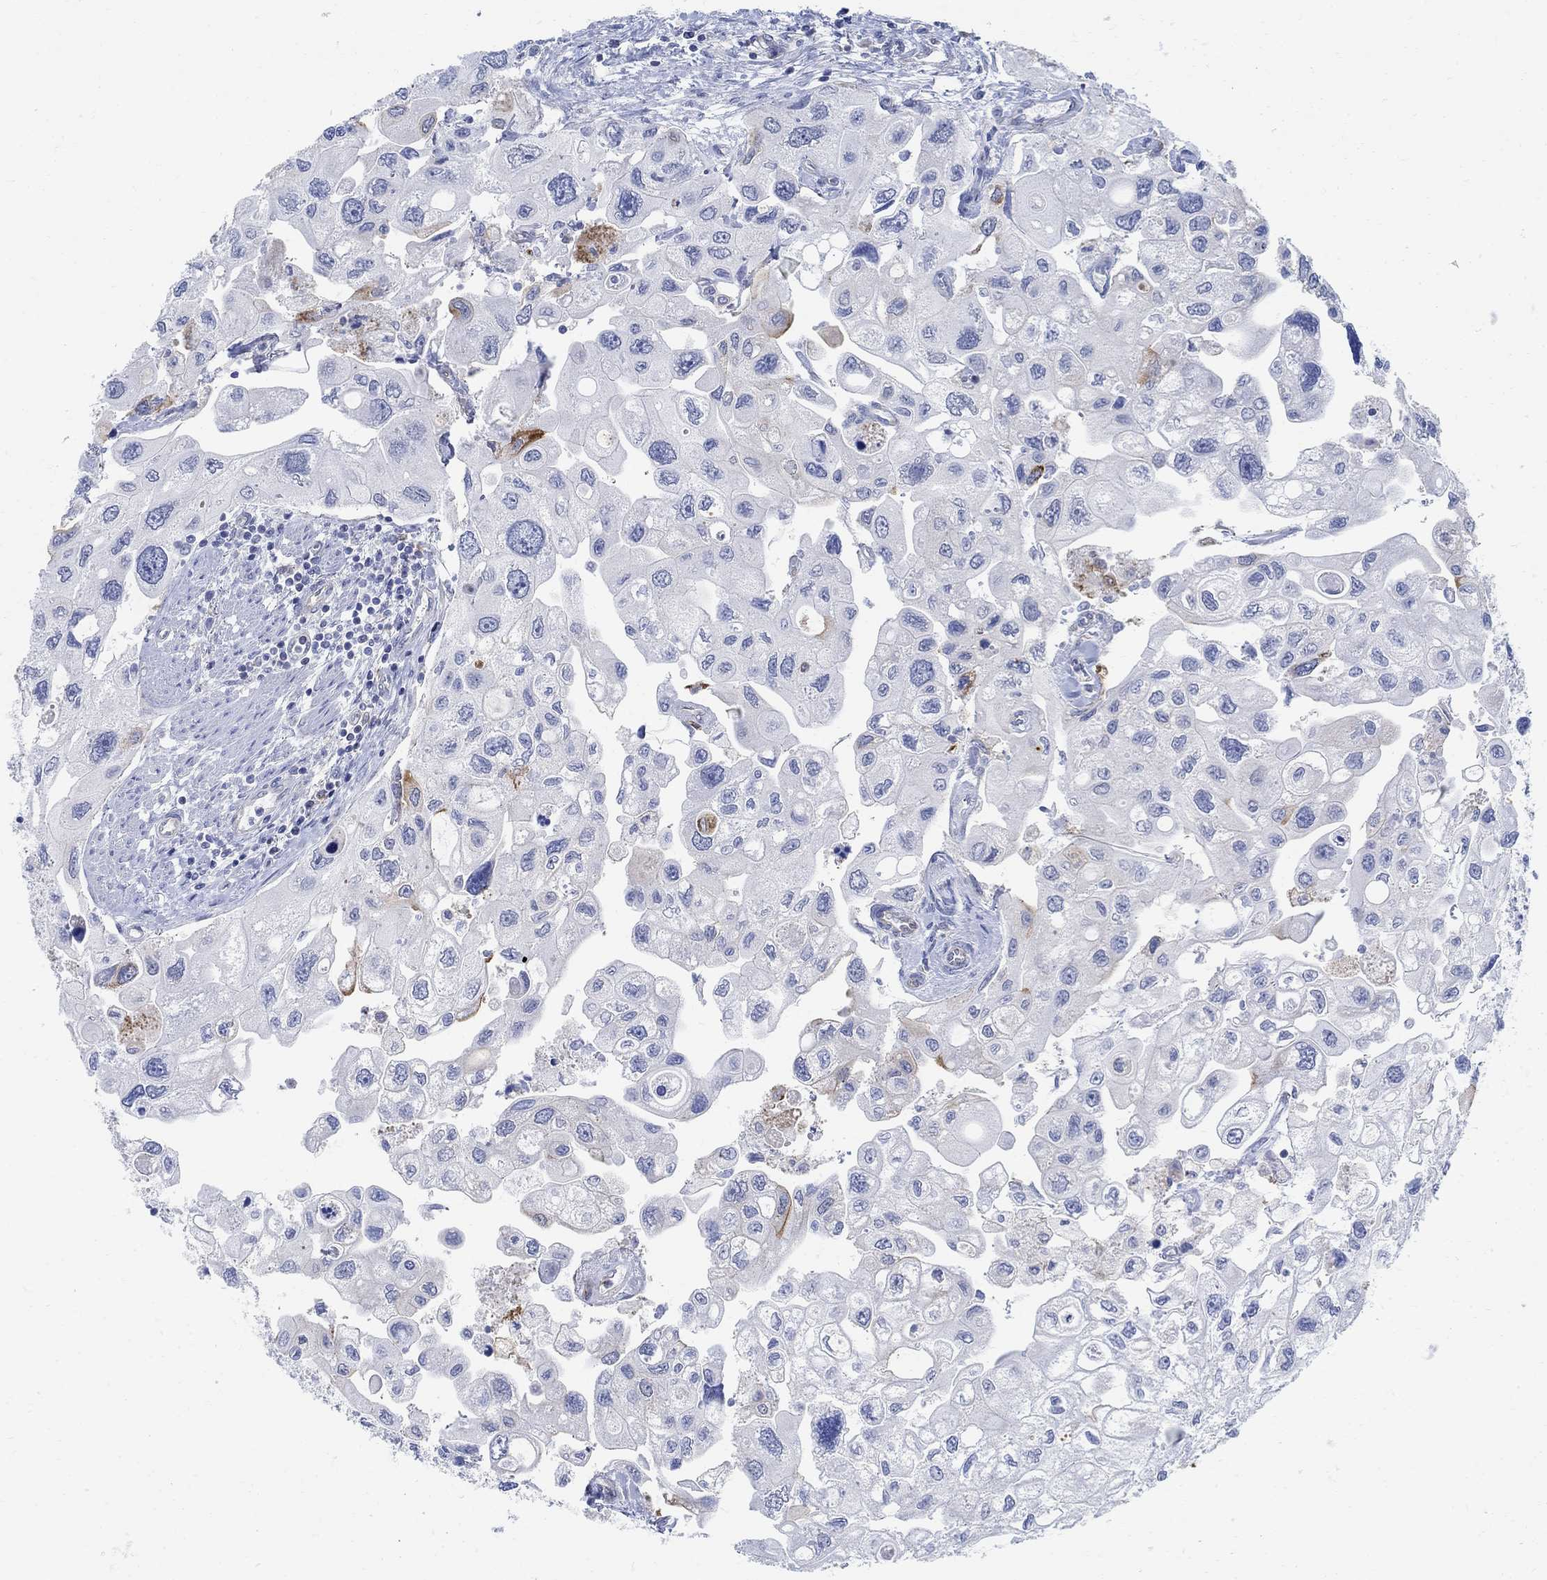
{"staining": {"intensity": "weak", "quantity": "<25%", "location": "cytoplasmic/membranous"}, "tissue": "urothelial cancer", "cell_type": "Tumor cells", "image_type": "cancer", "snomed": [{"axis": "morphology", "description": "Urothelial carcinoma, High grade"}, {"axis": "topography", "description": "Urinary bladder"}], "caption": "High power microscopy photomicrograph of an immunohistochemistry photomicrograph of high-grade urothelial carcinoma, revealing no significant positivity in tumor cells.", "gene": "PHF21B", "patient": {"sex": "male", "age": 59}}